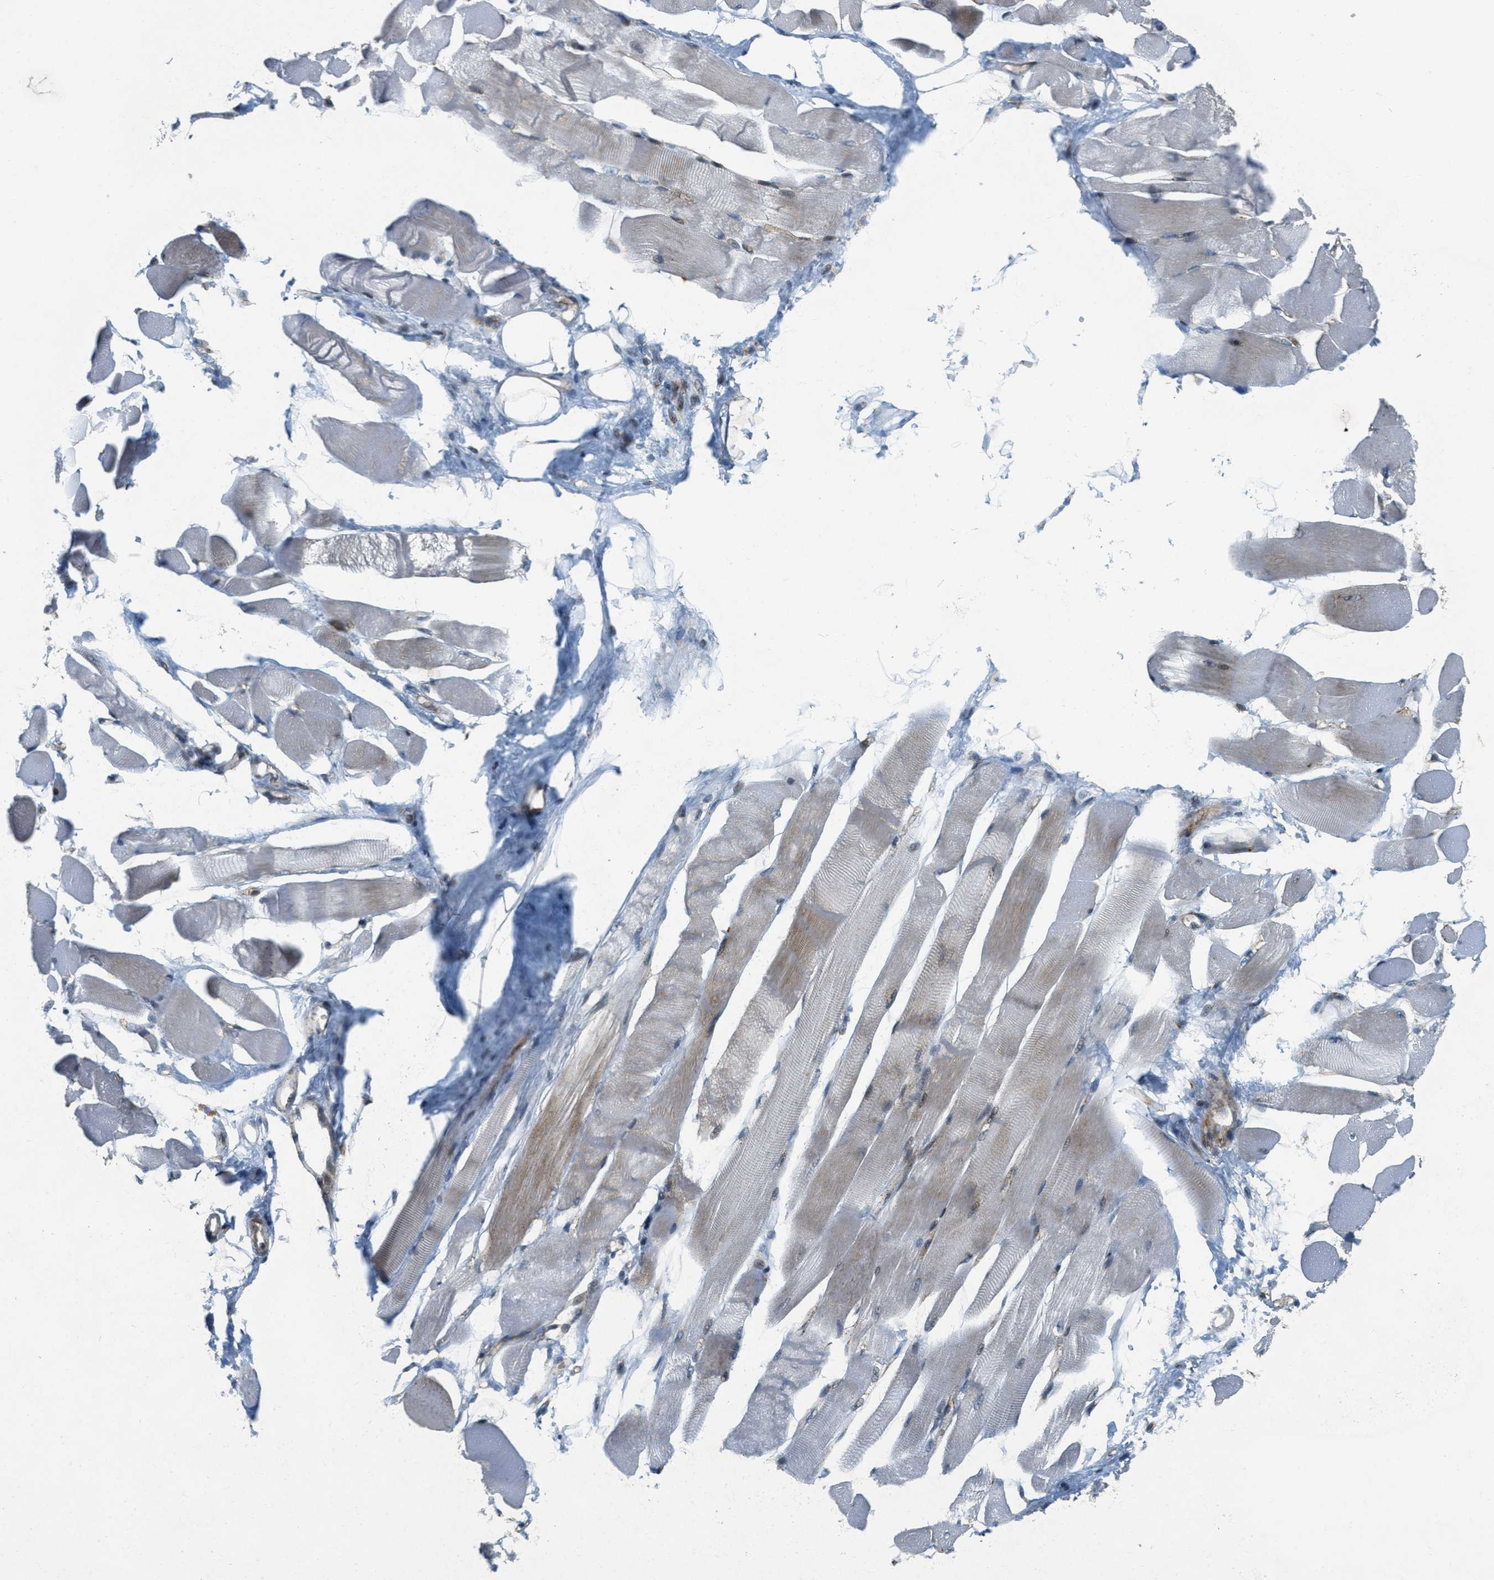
{"staining": {"intensity": "weak", "quantity": "25%-75%", "location": "cytoplasmic/membranous"}, "tissue": "skeletal muscle", "cell_type": "Myocytes", "image_type": "normal", "snomed": [{"axis": "morphology", "description": "Normal tissue, NOS"}, {"axis": "topography", "description": "Skeletal muscle"}, {"axis": "topography", "description": "Peripheral nerve tissue"}], "caption": "Protein expression analysis of unremarkable human skeletal muscle reveals weak cytoplasmic/membranous positivity in about 25%-75% of myocytes. The staining was performed using DAB to visualize the protein expression in brown, while the nuclei were stained in blue with hematoxylin (Magnification: 20x).", "gene": "ZFPL1", "patient": {"sex": "female", "age": 84}}